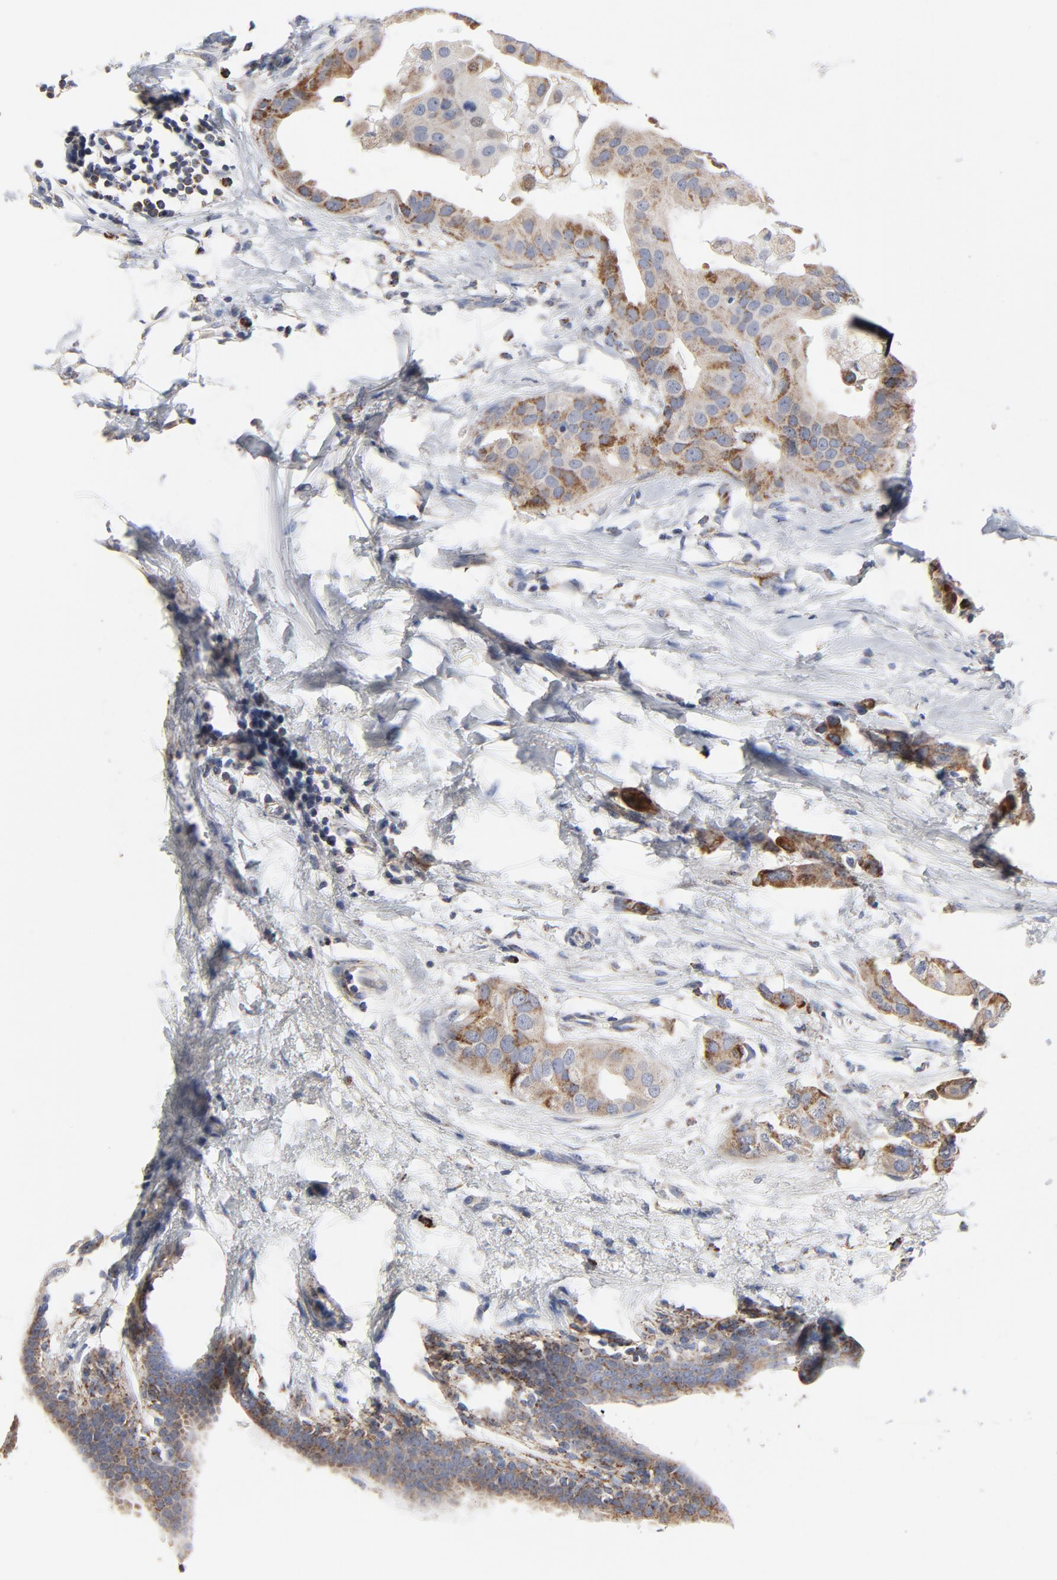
{"staining": {"intensity": "moderate", "quantity": ">75%", "location": "cytoplasmic/membranous"}, "tissue": "breast cancer", "cell_type": "Tumor cells", "image_type": "cancer", "snomed": [{"axis": "morphology", "description": "Duct carcinoma"}, {"axis": "topography", "description": "Breast"}], "caption": "Tumor cells demonstrate medium levels of moderate cytoplasmic/membranous positivity in approximately >75% of cells in breast intraductal carcinoma.", "gene": "NDUFV2", "patient": {"sex": "female", "age": 40}}